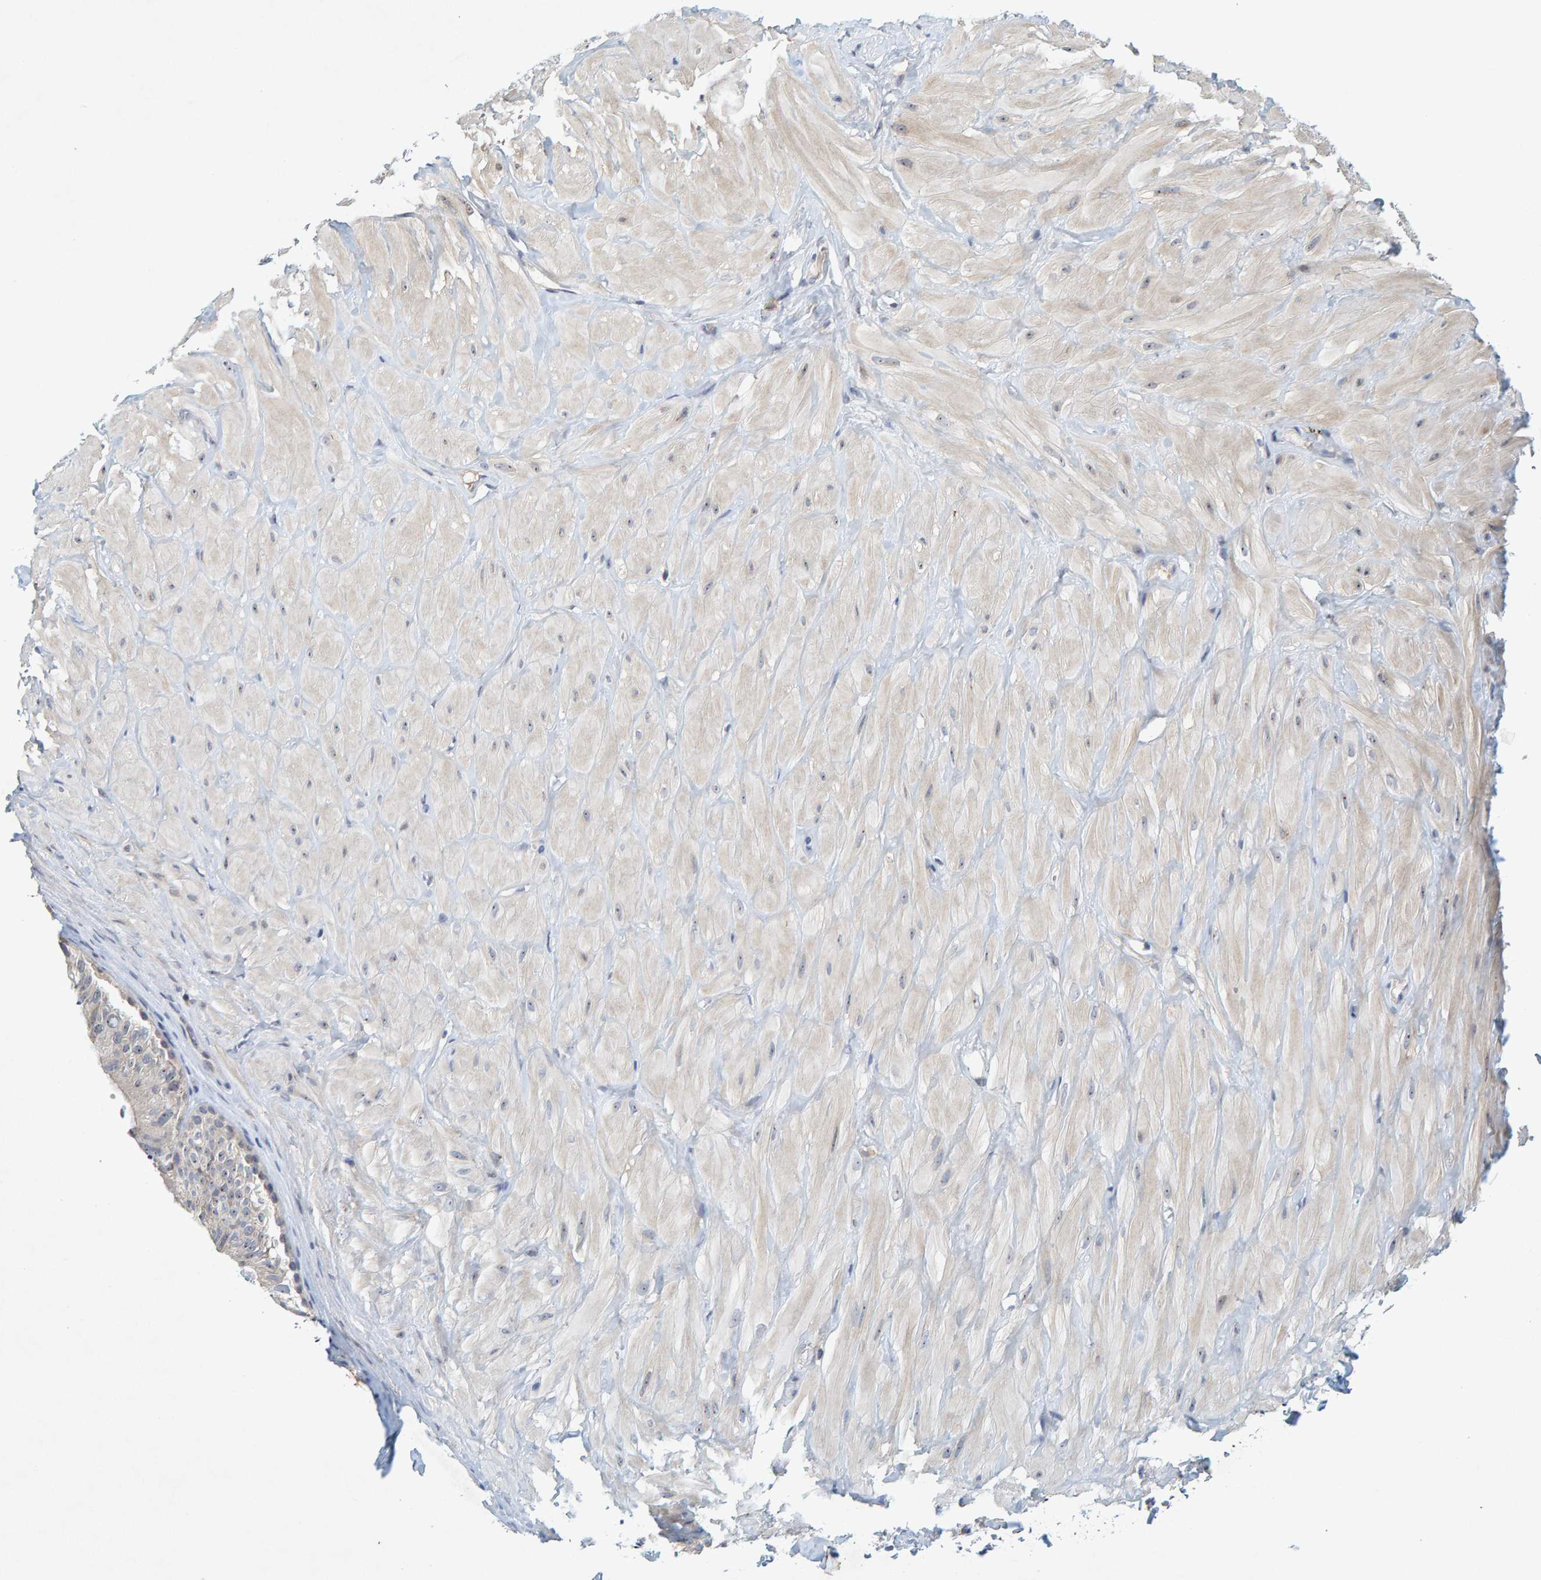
{"staining": {"intensity": "weak", "quantity": "25%-75%", "location": "cytoplasmic/membranous"}, "tissue": "adipose tissue", "cell_type": "Adipocytes", "image_type": "normal", "snomed": [{"axis": "morphology", "description": "Normal tissue, NOS"}, {"axis": "topography", "description": "Adipose tissue"}, {"axis": "topography", "description": "Vascular tissue"}, {"axis": "topography", "description": "Peripheral nerve tissue"}], "caption": "Protein expression analysis of normal human adipose tissue reveals weak cytoplasmic/membranous staining in approximately 25%-75% of adipocytes. Using DAB (brown) and hematoxylin (blue) stains, captured at high magnification using brightfield microscopy.", "gene": "ZNF77", "patient": {"sex": "male", "age": 25}}